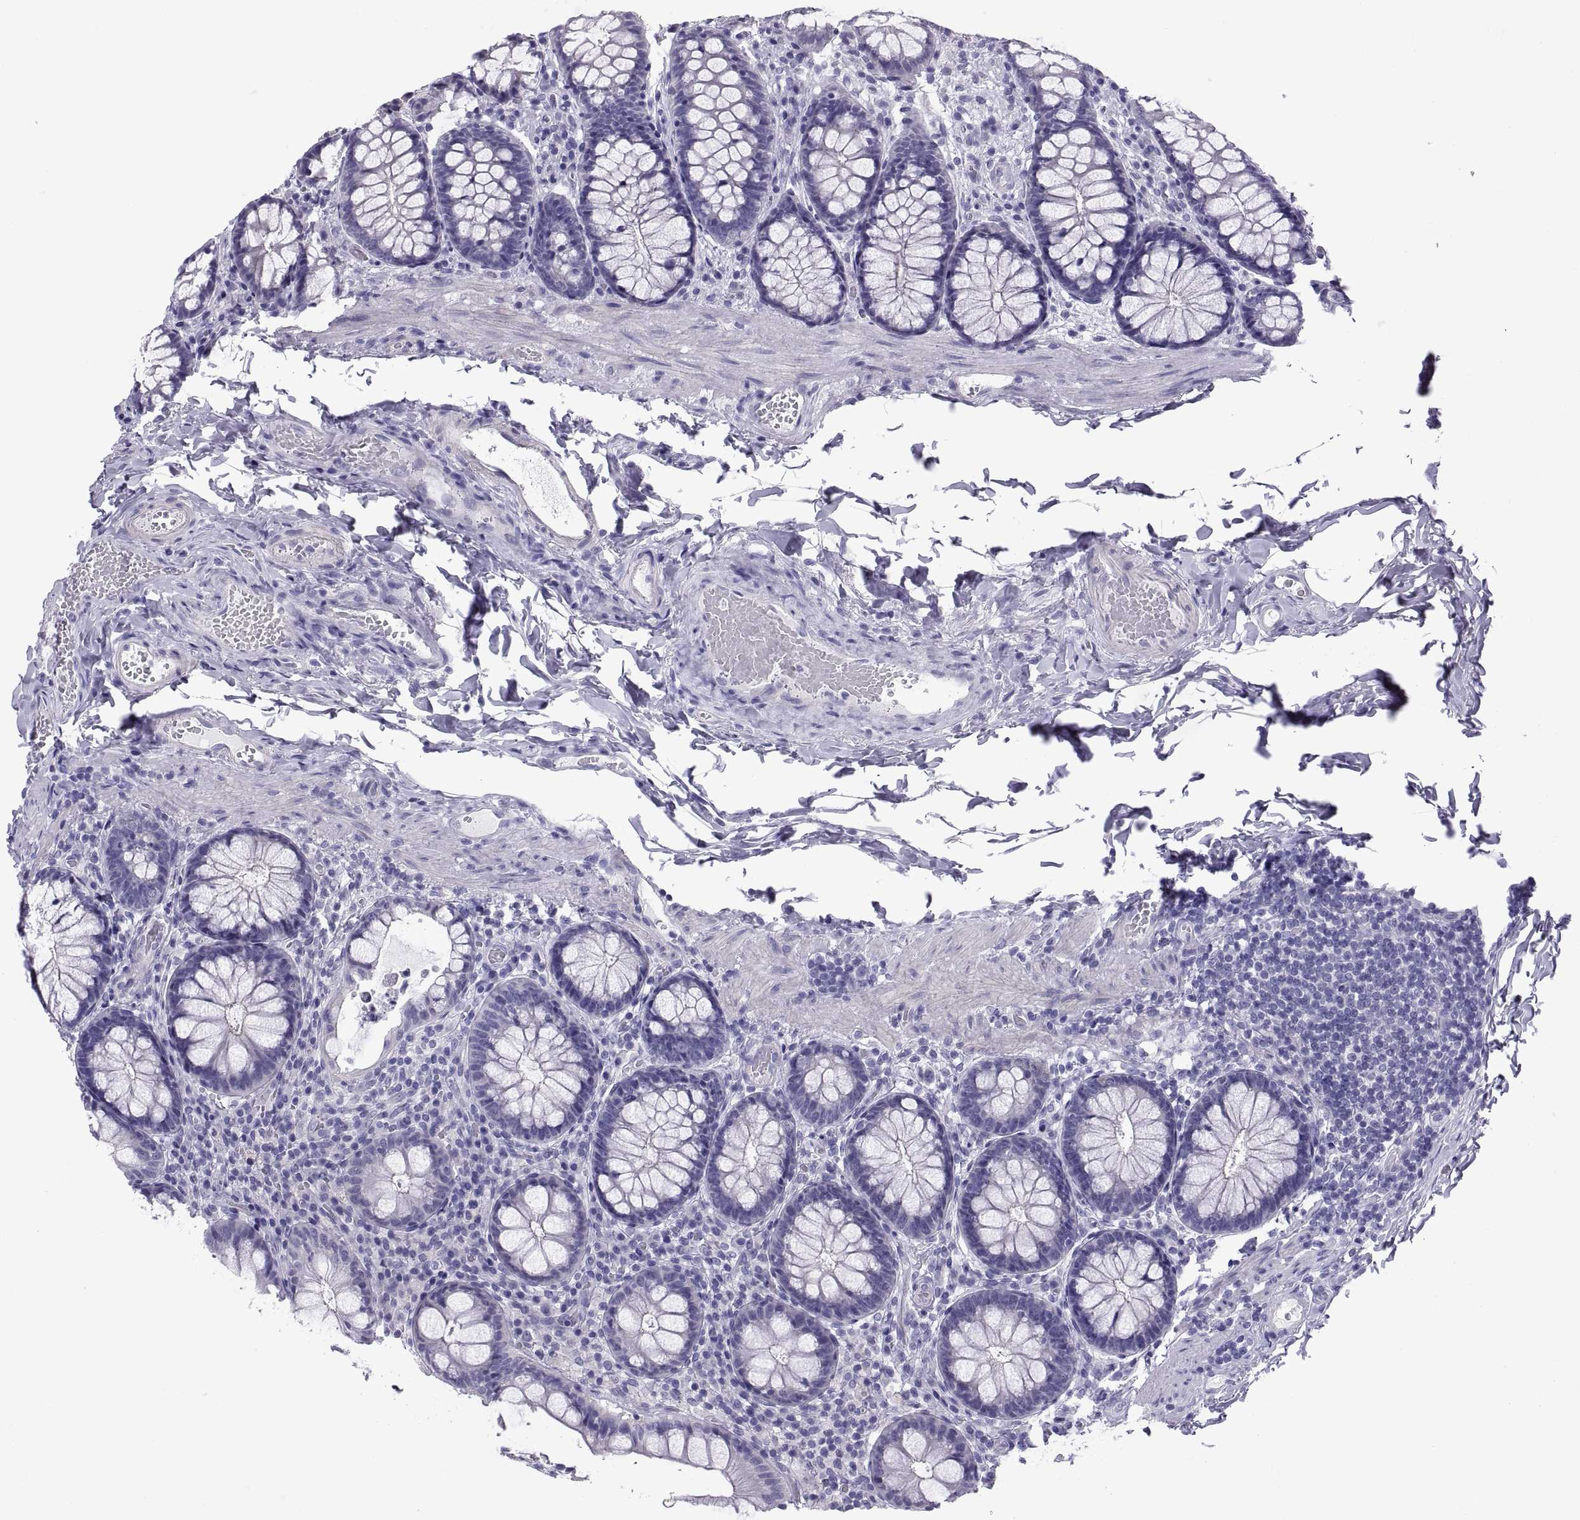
{"staining": {"intensity": "negative", "quantity": "none", "location": "none"}, "tissue": "colon", "cell_type": "Endothelial cells", "image_type": "normal", "snomed": [{"axis": "morphology", "description": "Normal tissue, NOS"}, {"axis": "topography", "description": "Colon"}], "caption": "This is an immunohistochemistry (IHC) image of normal human colon. There is no staining in endothelial cells.", "gene": "RNASE12", "patient": {"sex": "female", "age": 86}}